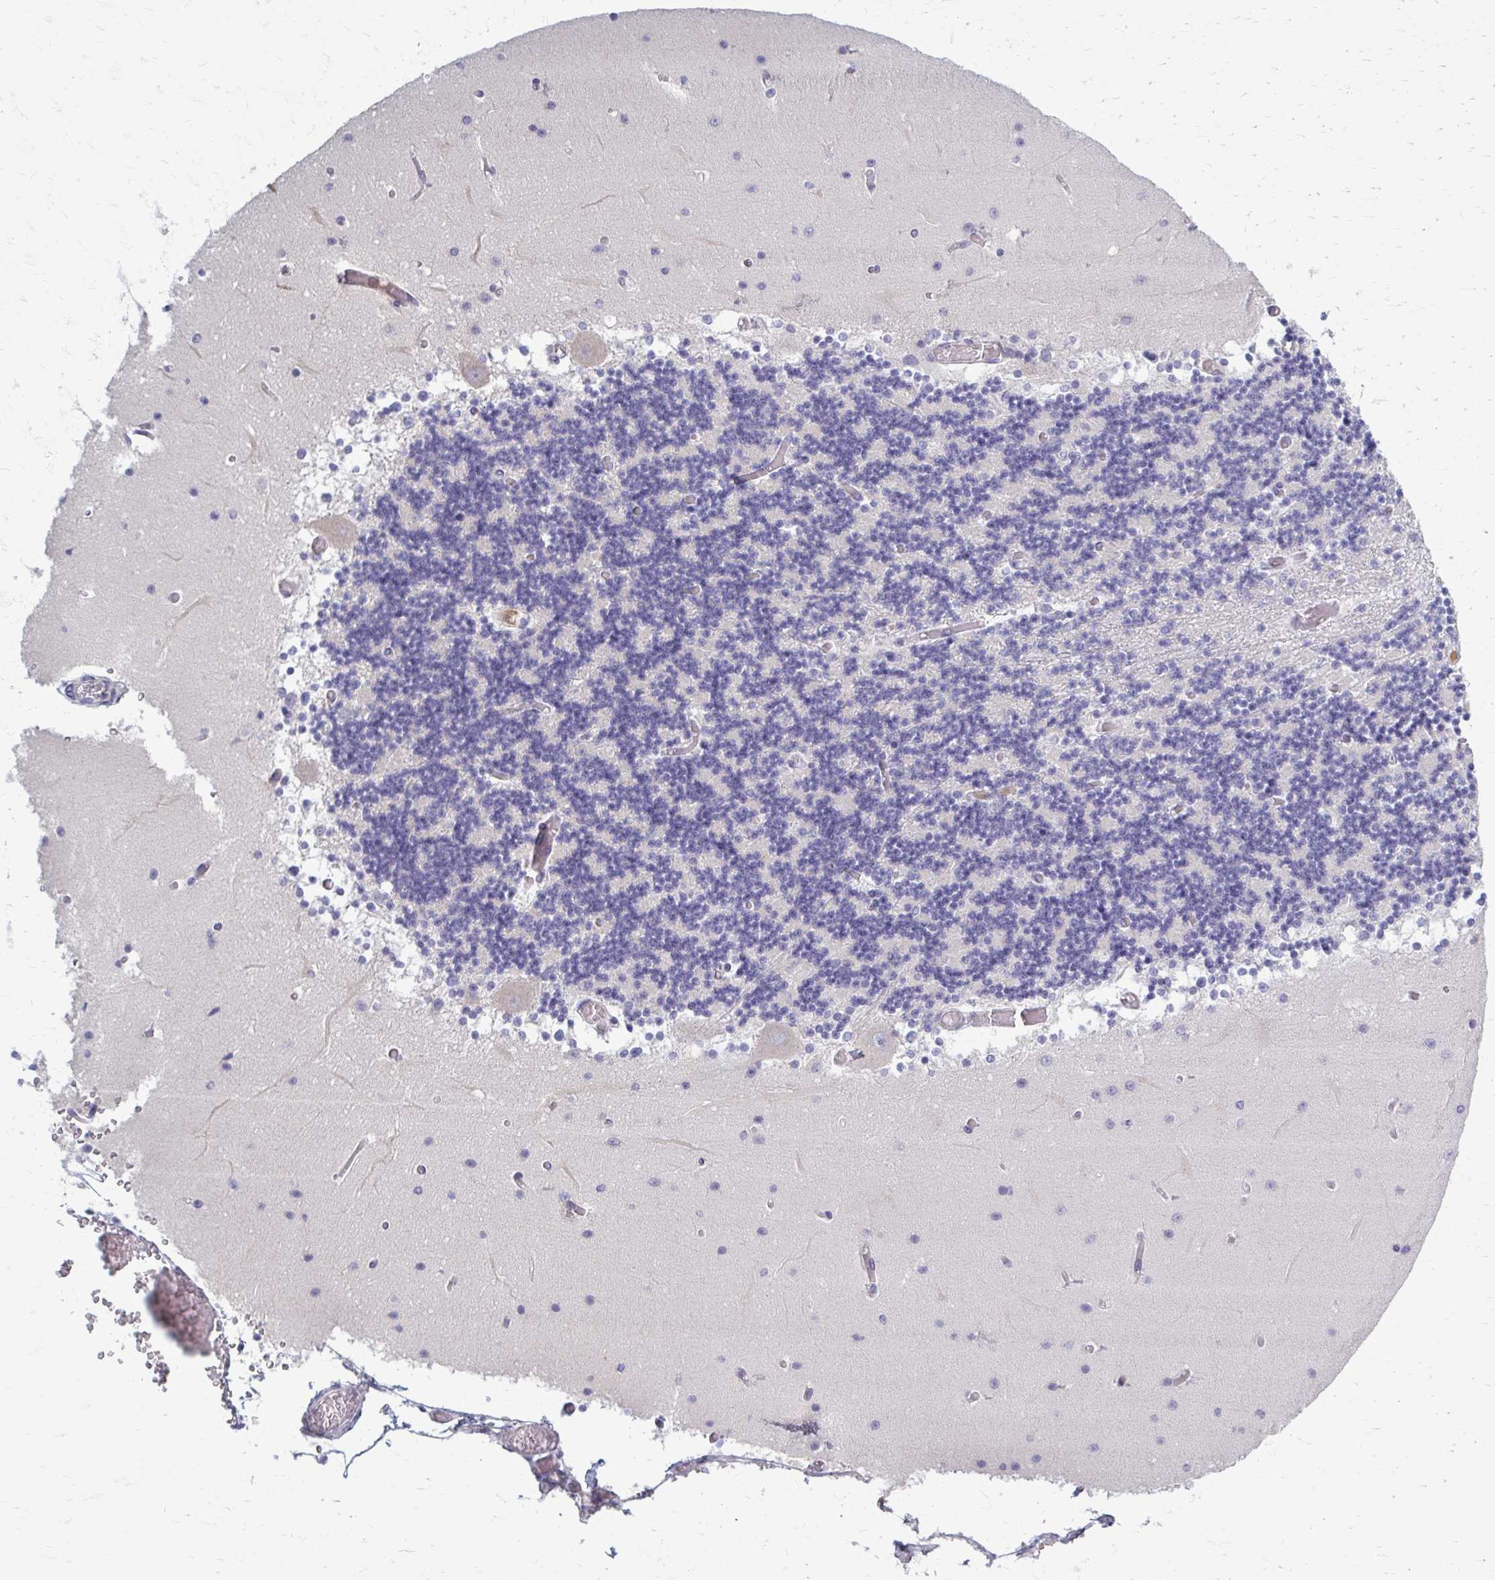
{"staining": {"intensity": "negative", "quantity": "none", "location": "none"}, "tissue": "cerebellum", "cell_type": "Cells in granular layer", "image_type": "normal", "snomed": [{"axis": "morphology", "description": "Normal tissue, NOS"}, {"axis": "topography", "description": "Cerebellum"}], "caption": "An immunohistochemistry image of normal cerebellum is shown. There is no staining in cells in granular layer of cerebellum.", "gene": "MCRIP2", "patient": {"sex": "female", "age": 28}}